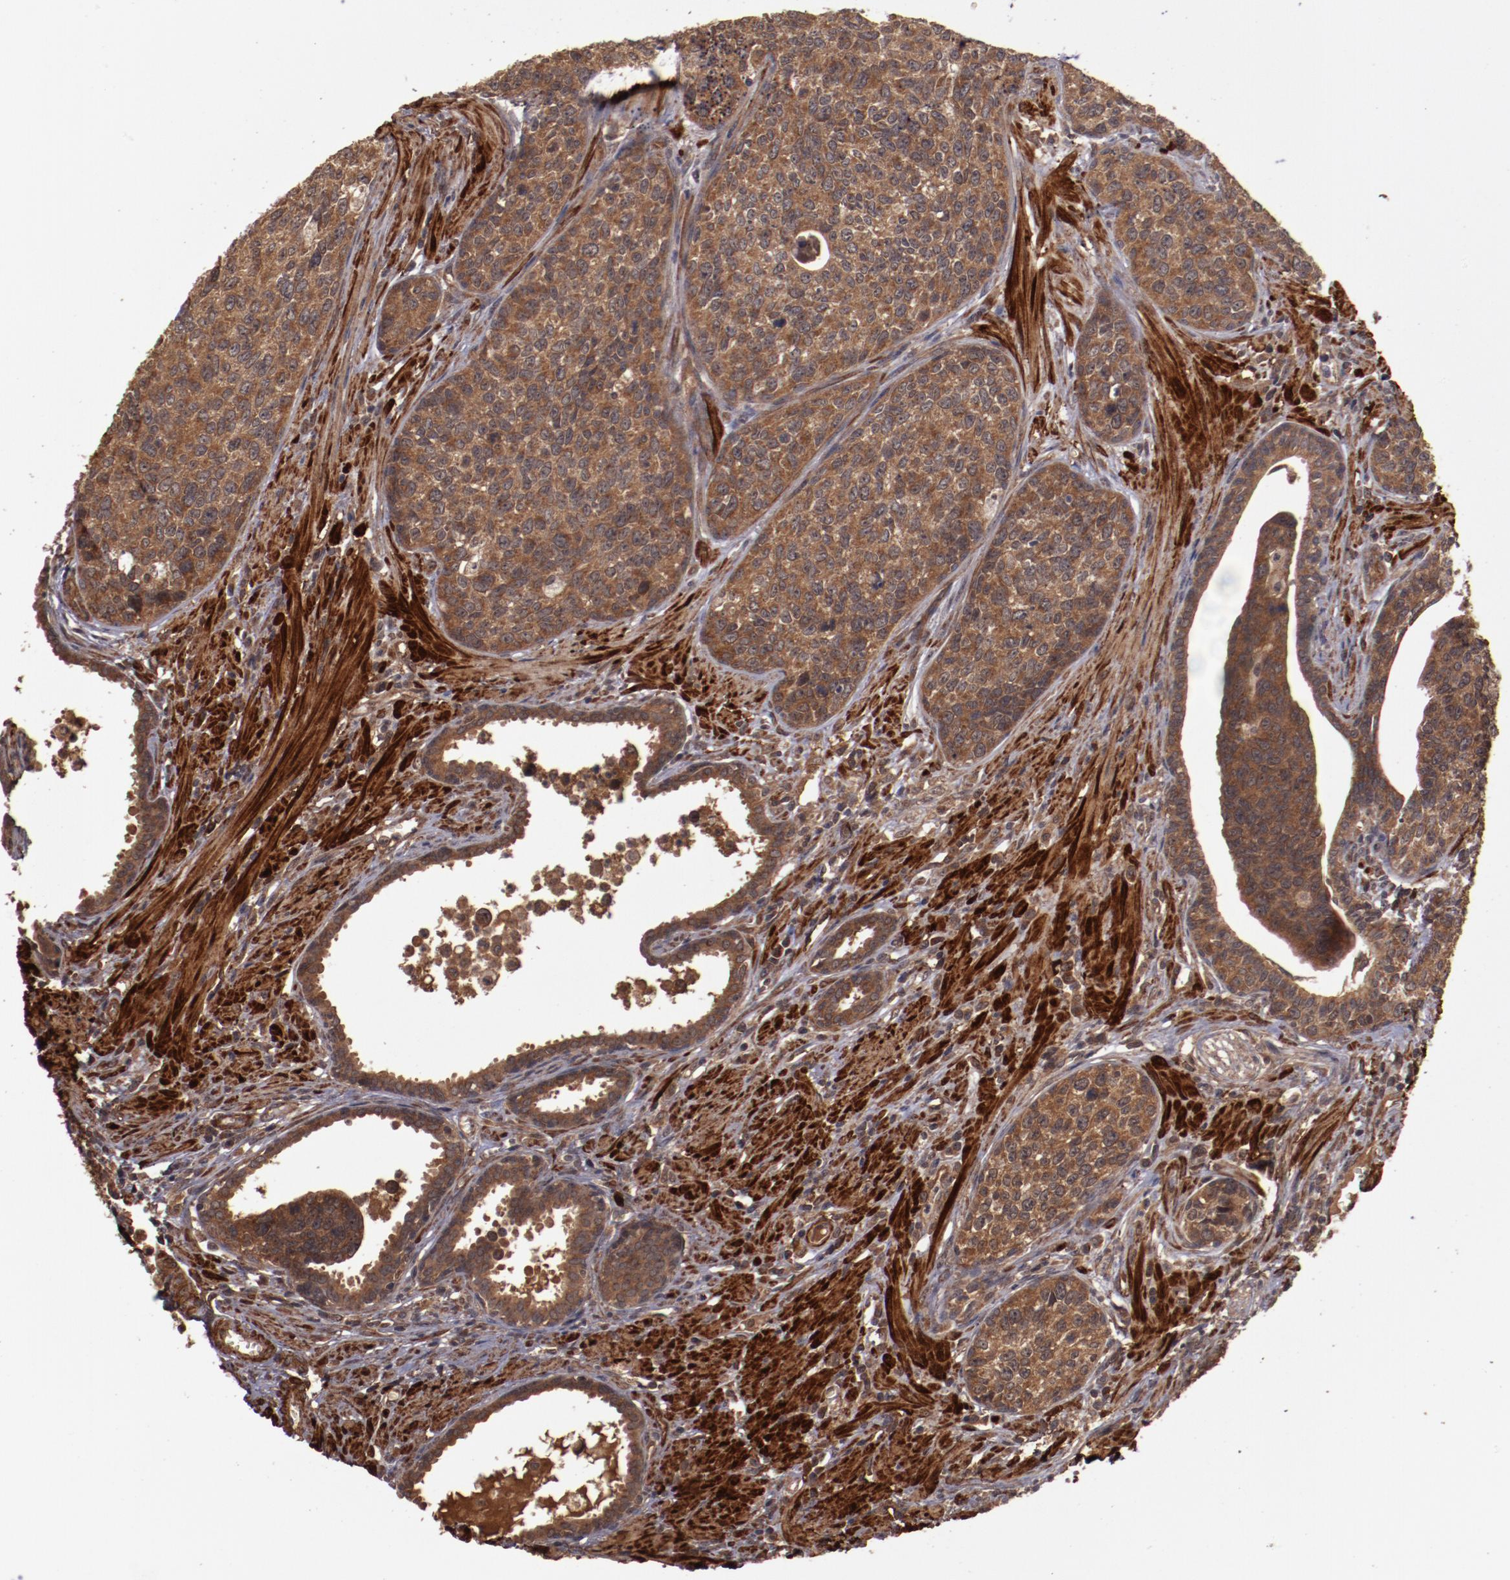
{"staining": {"intensity": "strong", "quantity": ">75%", "location": "cytoplasmic/membranous"}, "tissue": "urothelial cancer", "cell_type": "Tumor cells", "image_type": "cancer", "snomed": [{"axis": "morphology", "description": "Urothelial carcinoma, High grade"}, {"axis": "topography", "description": "Urinary bladder"}], "caption": "Immunohistochemistry staining of urothelial carcinoma (high-grade), which exhibits high levels of strong cytoplasmic/membranous staining in approximately >75% of tumor cells indicating strong cytoplasmic/membranous protein expression. The staining was performed using DAB (brown) for protein detection and nuclei were counterstained in hematoxylin (blue).", "gene": "TXNDC16", "patient": {"sex": "male", "age": 81}}